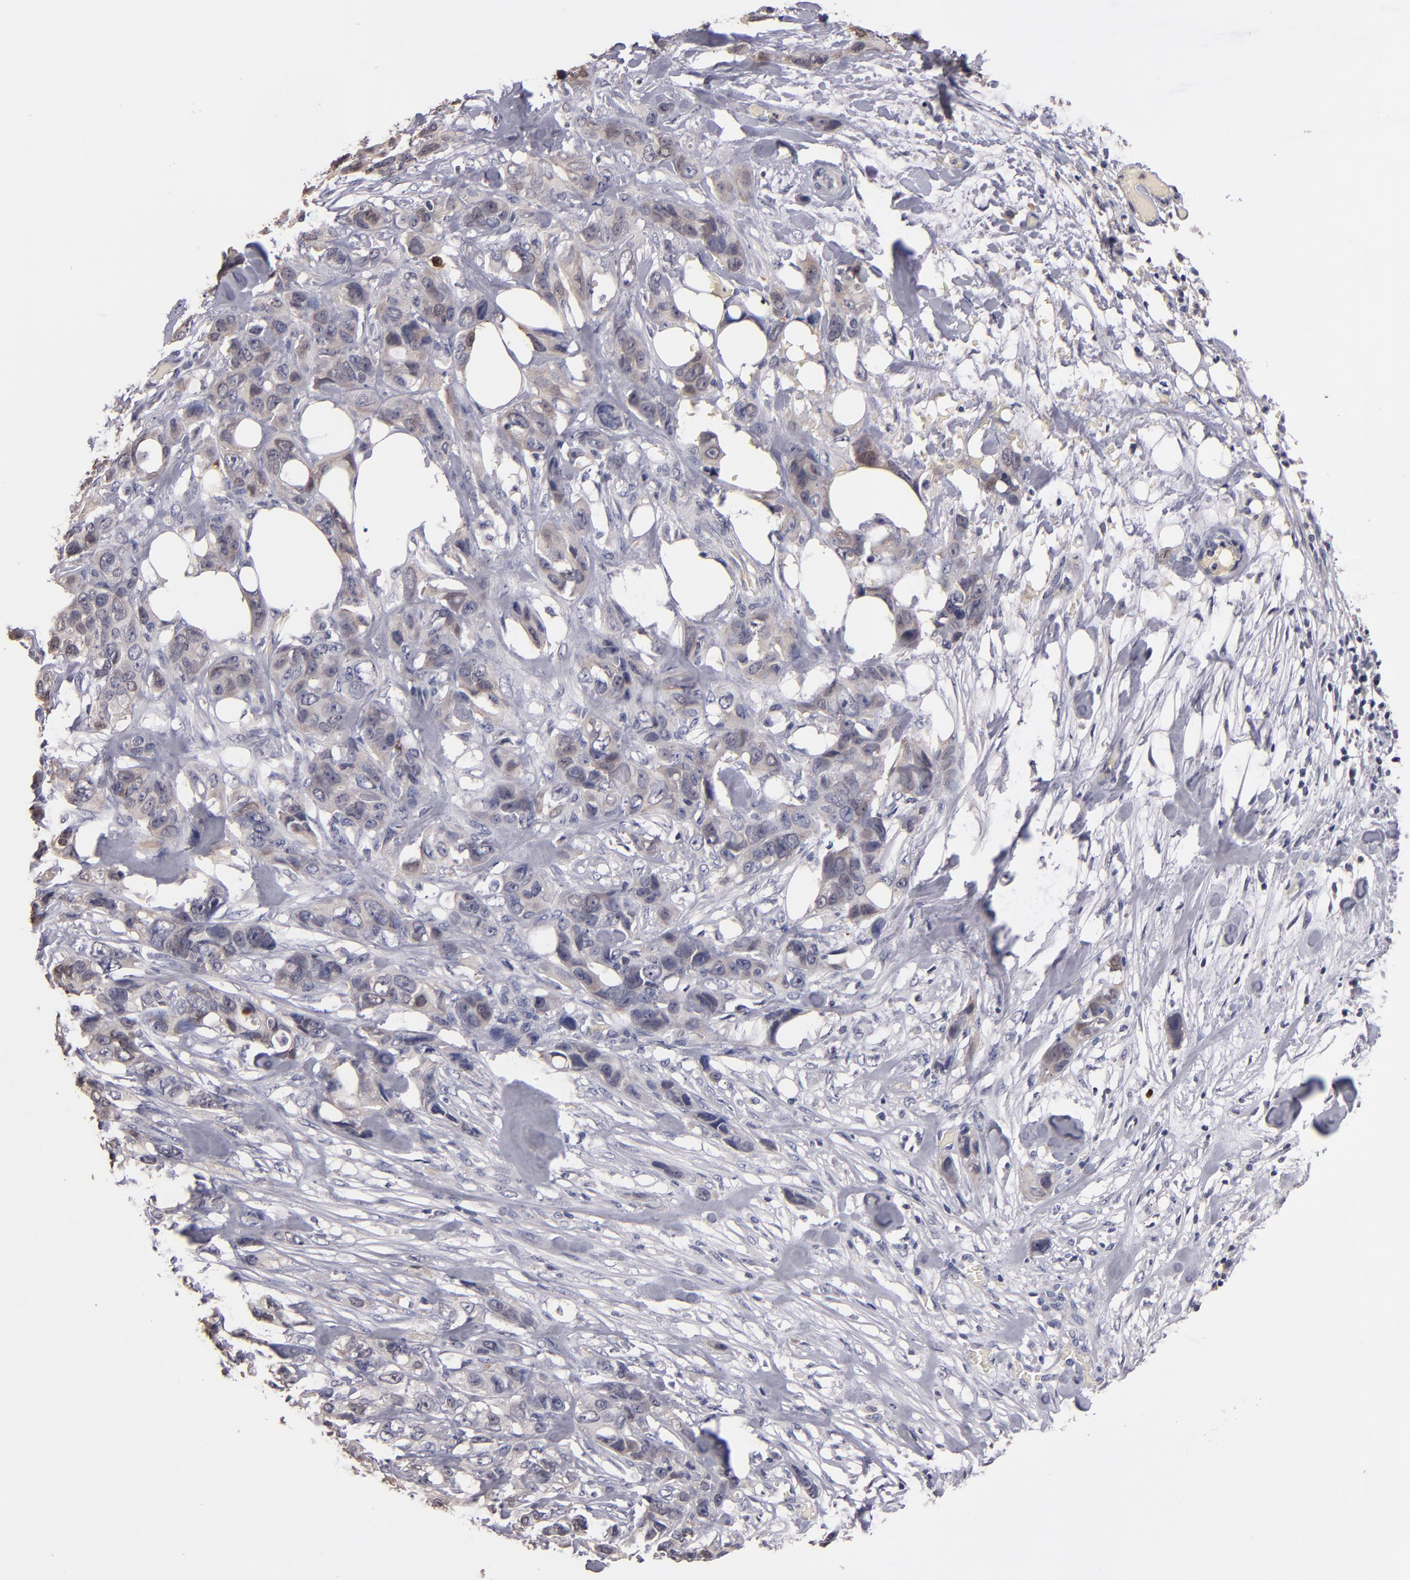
{"staining": {"intensity": "weak", "quantity": "<25%", "location": "cytoplasmic/membranous"}, "tissue": "stomach cancer", "cell_type": "Tumor cells", "image_type": "cancer", "snomed": [{"axis": "morphology", "description": "Adenocarcinoma, NOS"}, {"axis": "topography", "description": "Stomach, upper"}], "caption": "Immunohistochemistry micrograph of neoplastic tissue: stomach cancer stained with DAB displays no significant protein expression in tumor cells. (DAB (3,3'-diaminobenzidine) IHC visualized using brightfield microscopy, high magnification).", "gene": "S100A1", "patient": {"sex": "male", "age": 47}}